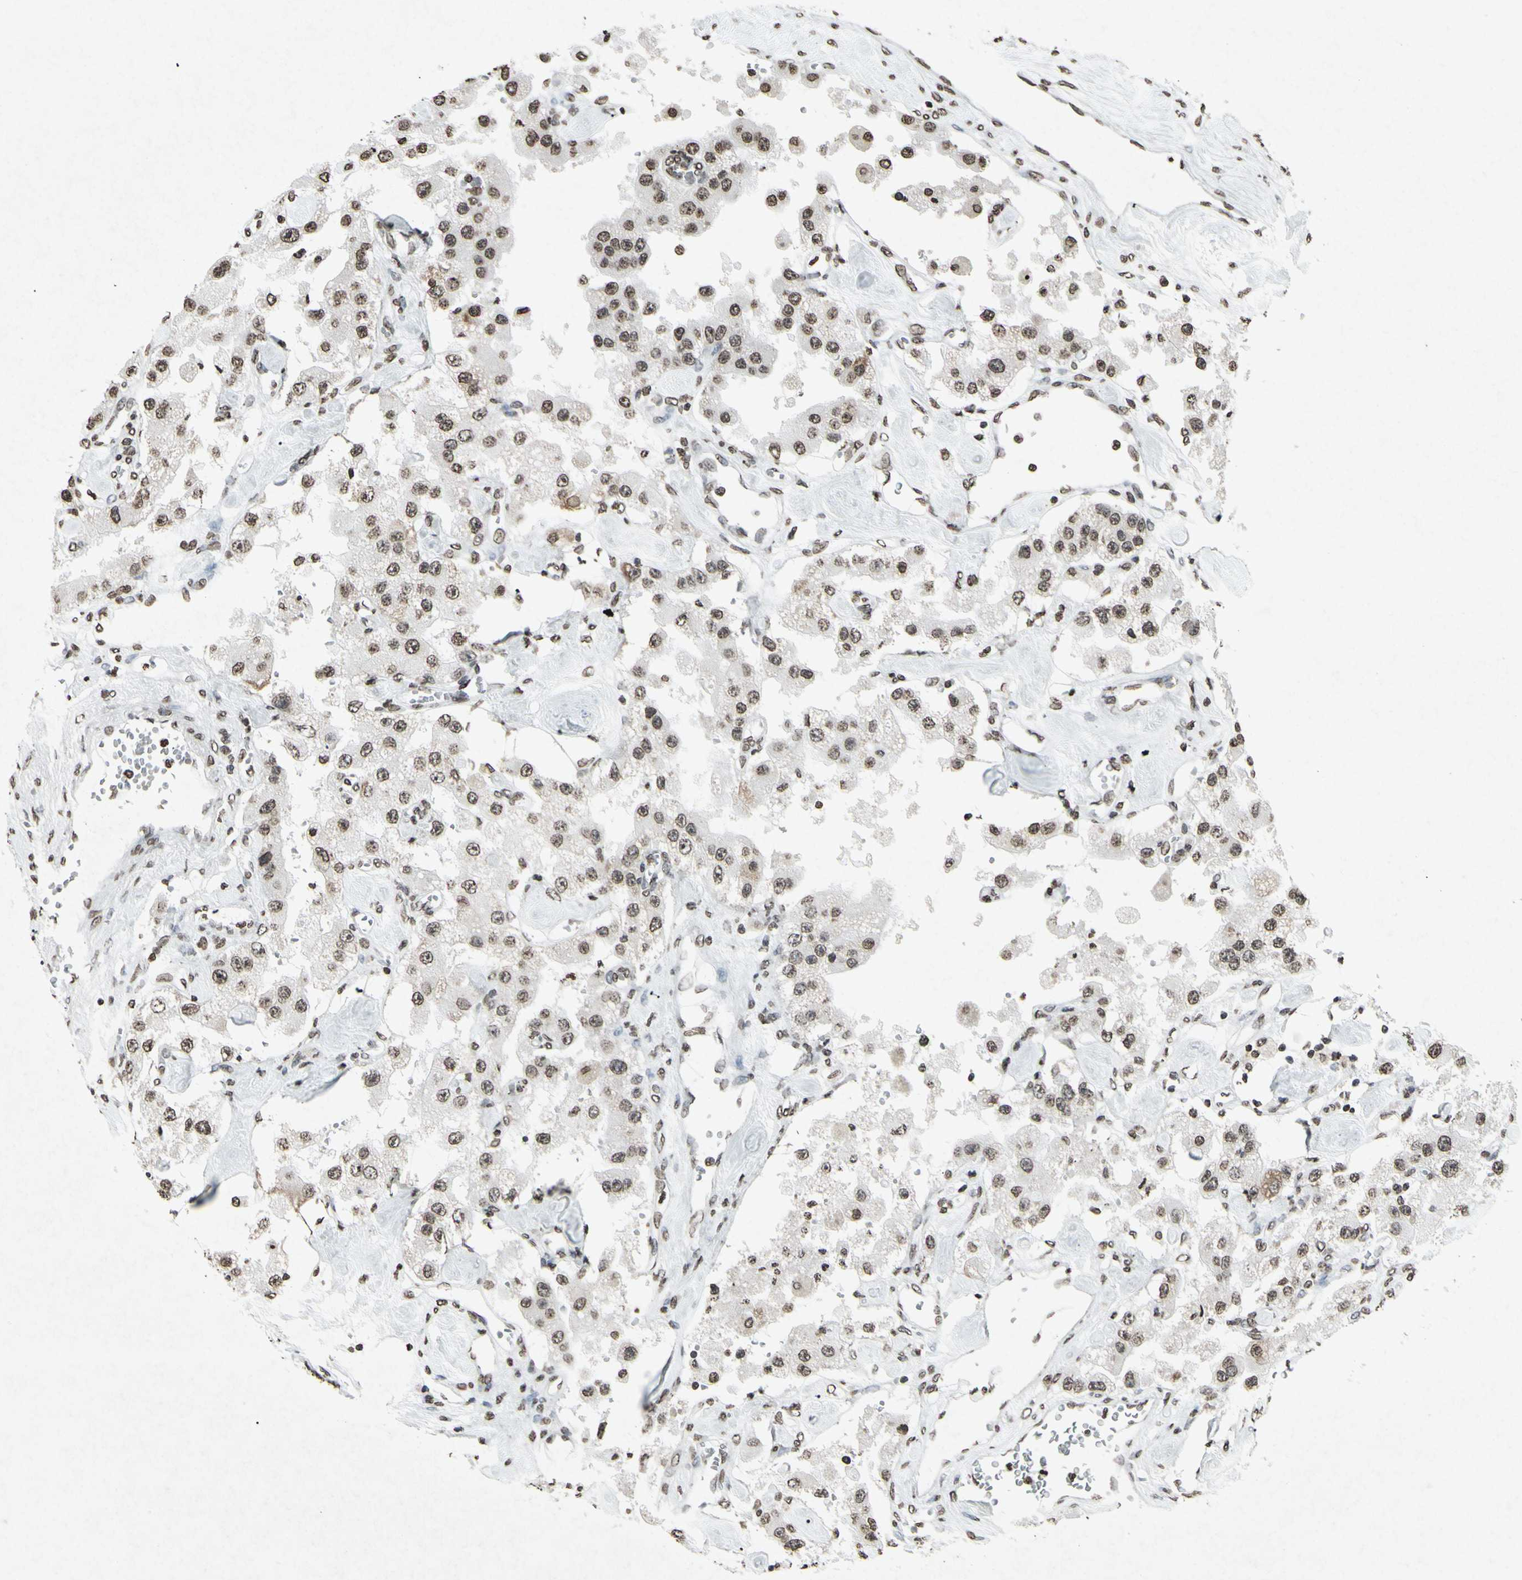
{"staining": {"intensity": "weak", "quantity": ">75%", "location": "cytoplasmic/membranous,nuclear"}, "tissue": "carcinoid", "cell_type": "Tumor cells", "image_type": "cancer", "snomed": [{"axis": "morphology", "description": "Carcinoid, malignant, NOS"}, {"axis": "topography", "description": "Pancreas"}], "caption": "A histopathology image of human carcinoid (malignant) stained for a protein shows weak cytoplasmic/membranous and nuclear brown staining in tumor cells.", "gene": "CD79B", "patient": {"sex": "male", "age": 41}}